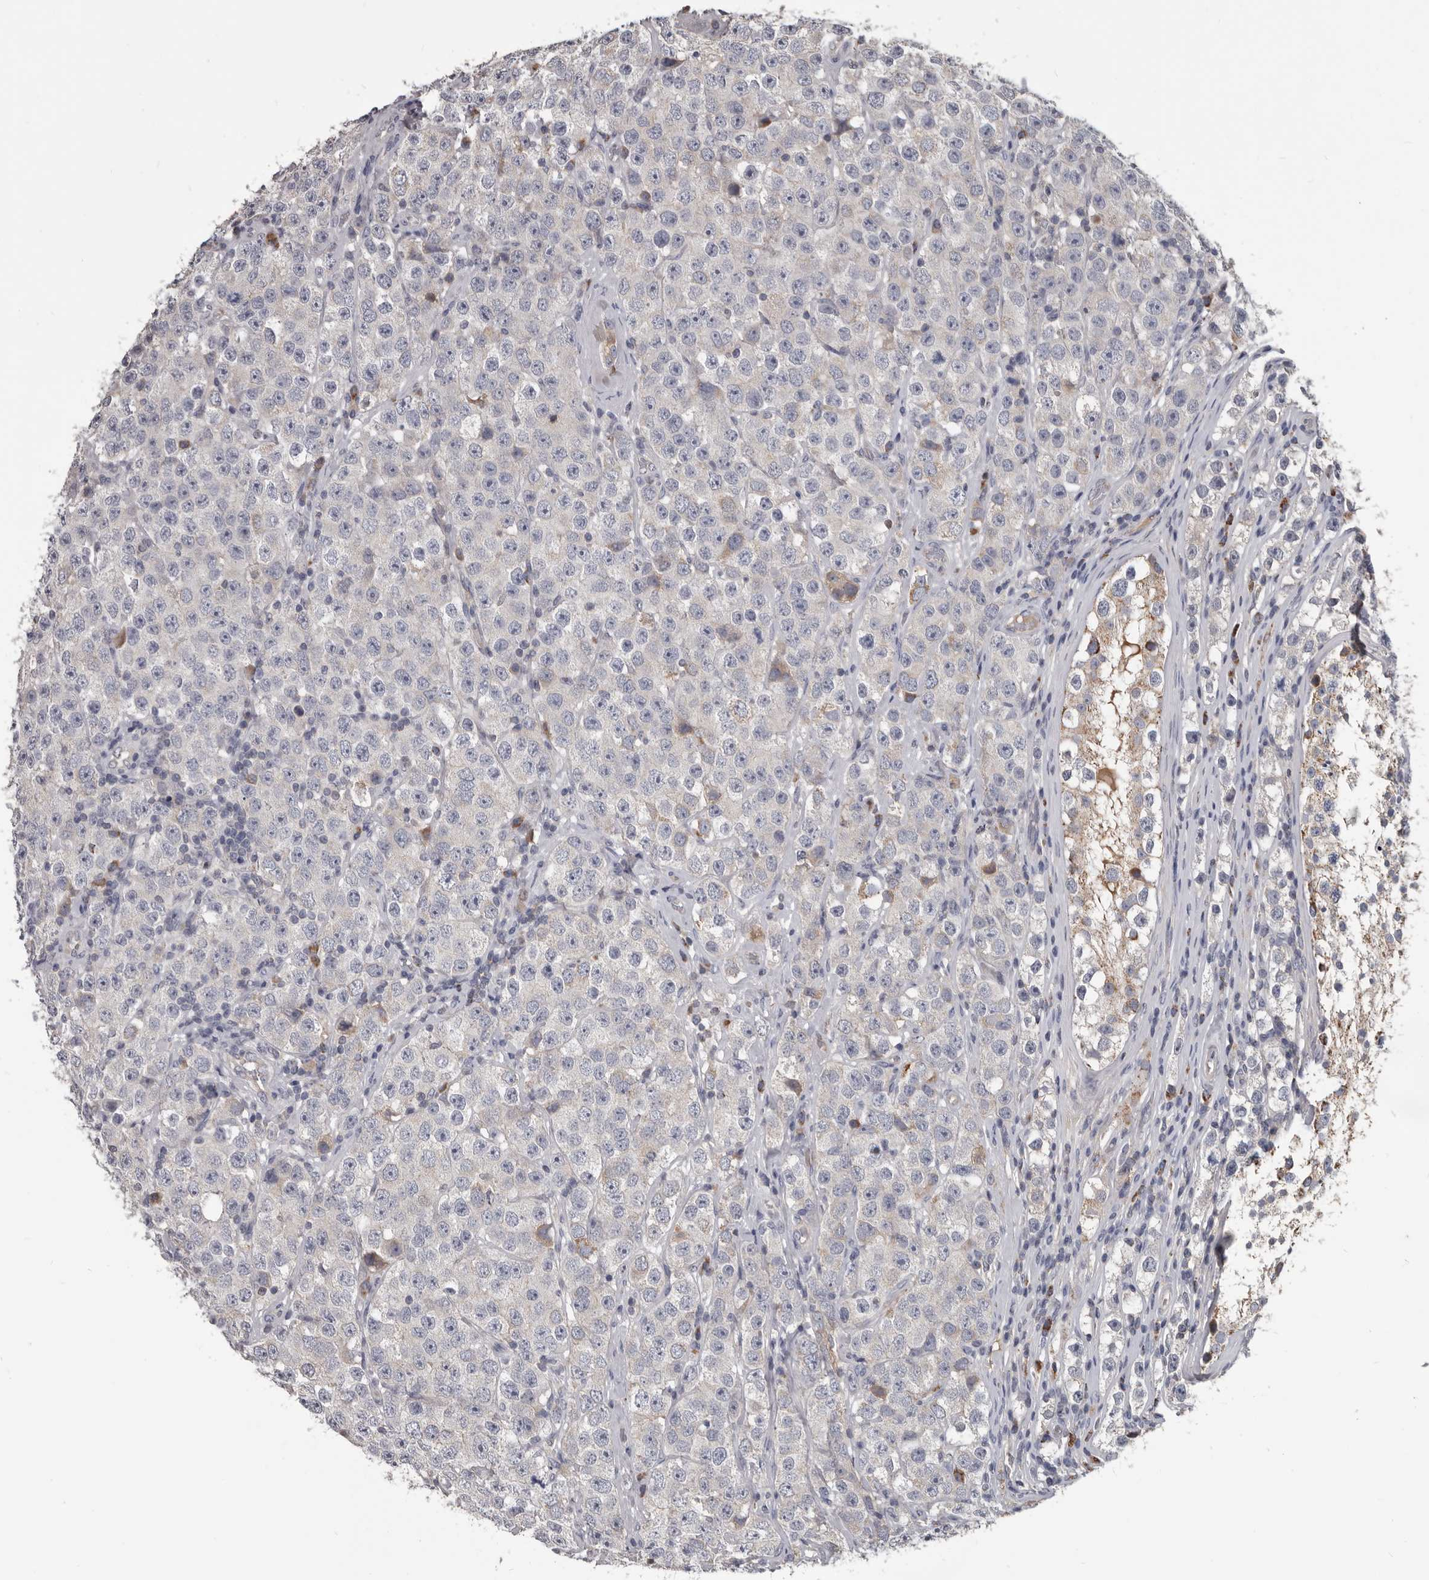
{"staining": {"intensity": "negative", "quantity": "none", "location": "none"}, "tissue": "testis cancer", "cell_type": "Tumor cells", "image_type": "cancer", "snomed": [{"axis": "morphology", "description": "Seminoma, NOS"}, {"axis": "morphology", "description": "Carcinoma, Embryonal, NOS"}, {"axis": "topography", "description": "Testis"}], "caption": "Human embryonal carcinoma (testis) stained for a protein using IHC demonstrates no expression in tumor cells.", "gene": "ALDH5A1", "patient": {"sex": "male", "age": 28}}